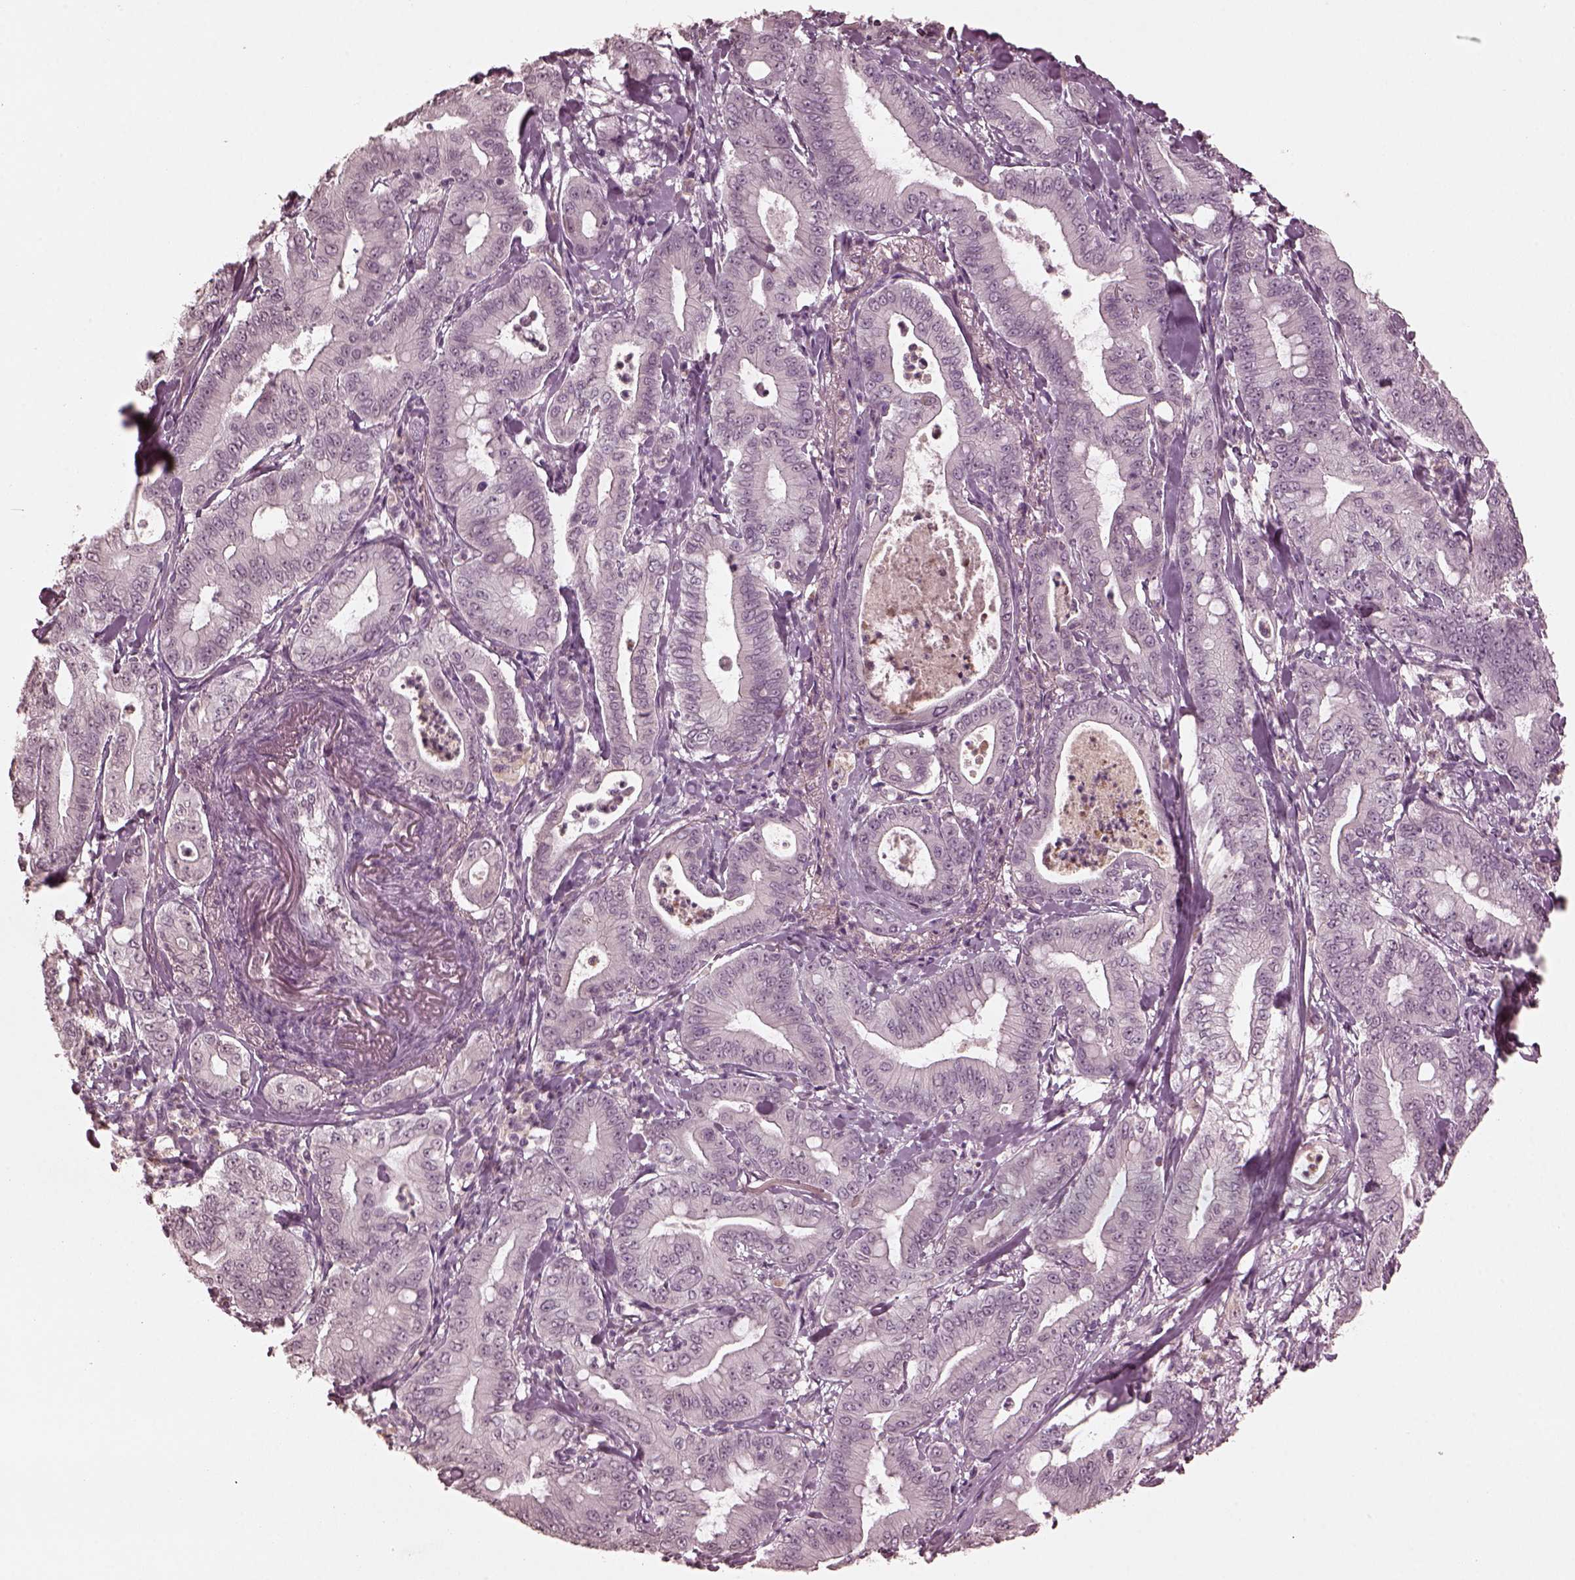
{"staining": {"intensity": "negative", "quantity": "none", "location": "none"}, "tissue": "pancreatic cancer", "cell_type": "Tumor cells", "image_type": "cancer", "snomed": [{"axis": "morphology", "description": "Adenocarcinoma, NOS"}, {"axis": "topography", "description": "Pancreas"}], "caption": "Pancreatic cancer (adenocarcinoma) stained for a protein using immunohistochemistry shows no expression tumor cells.", "gene": "KRT79", "patient": {"sex": "male", "age": 71}}